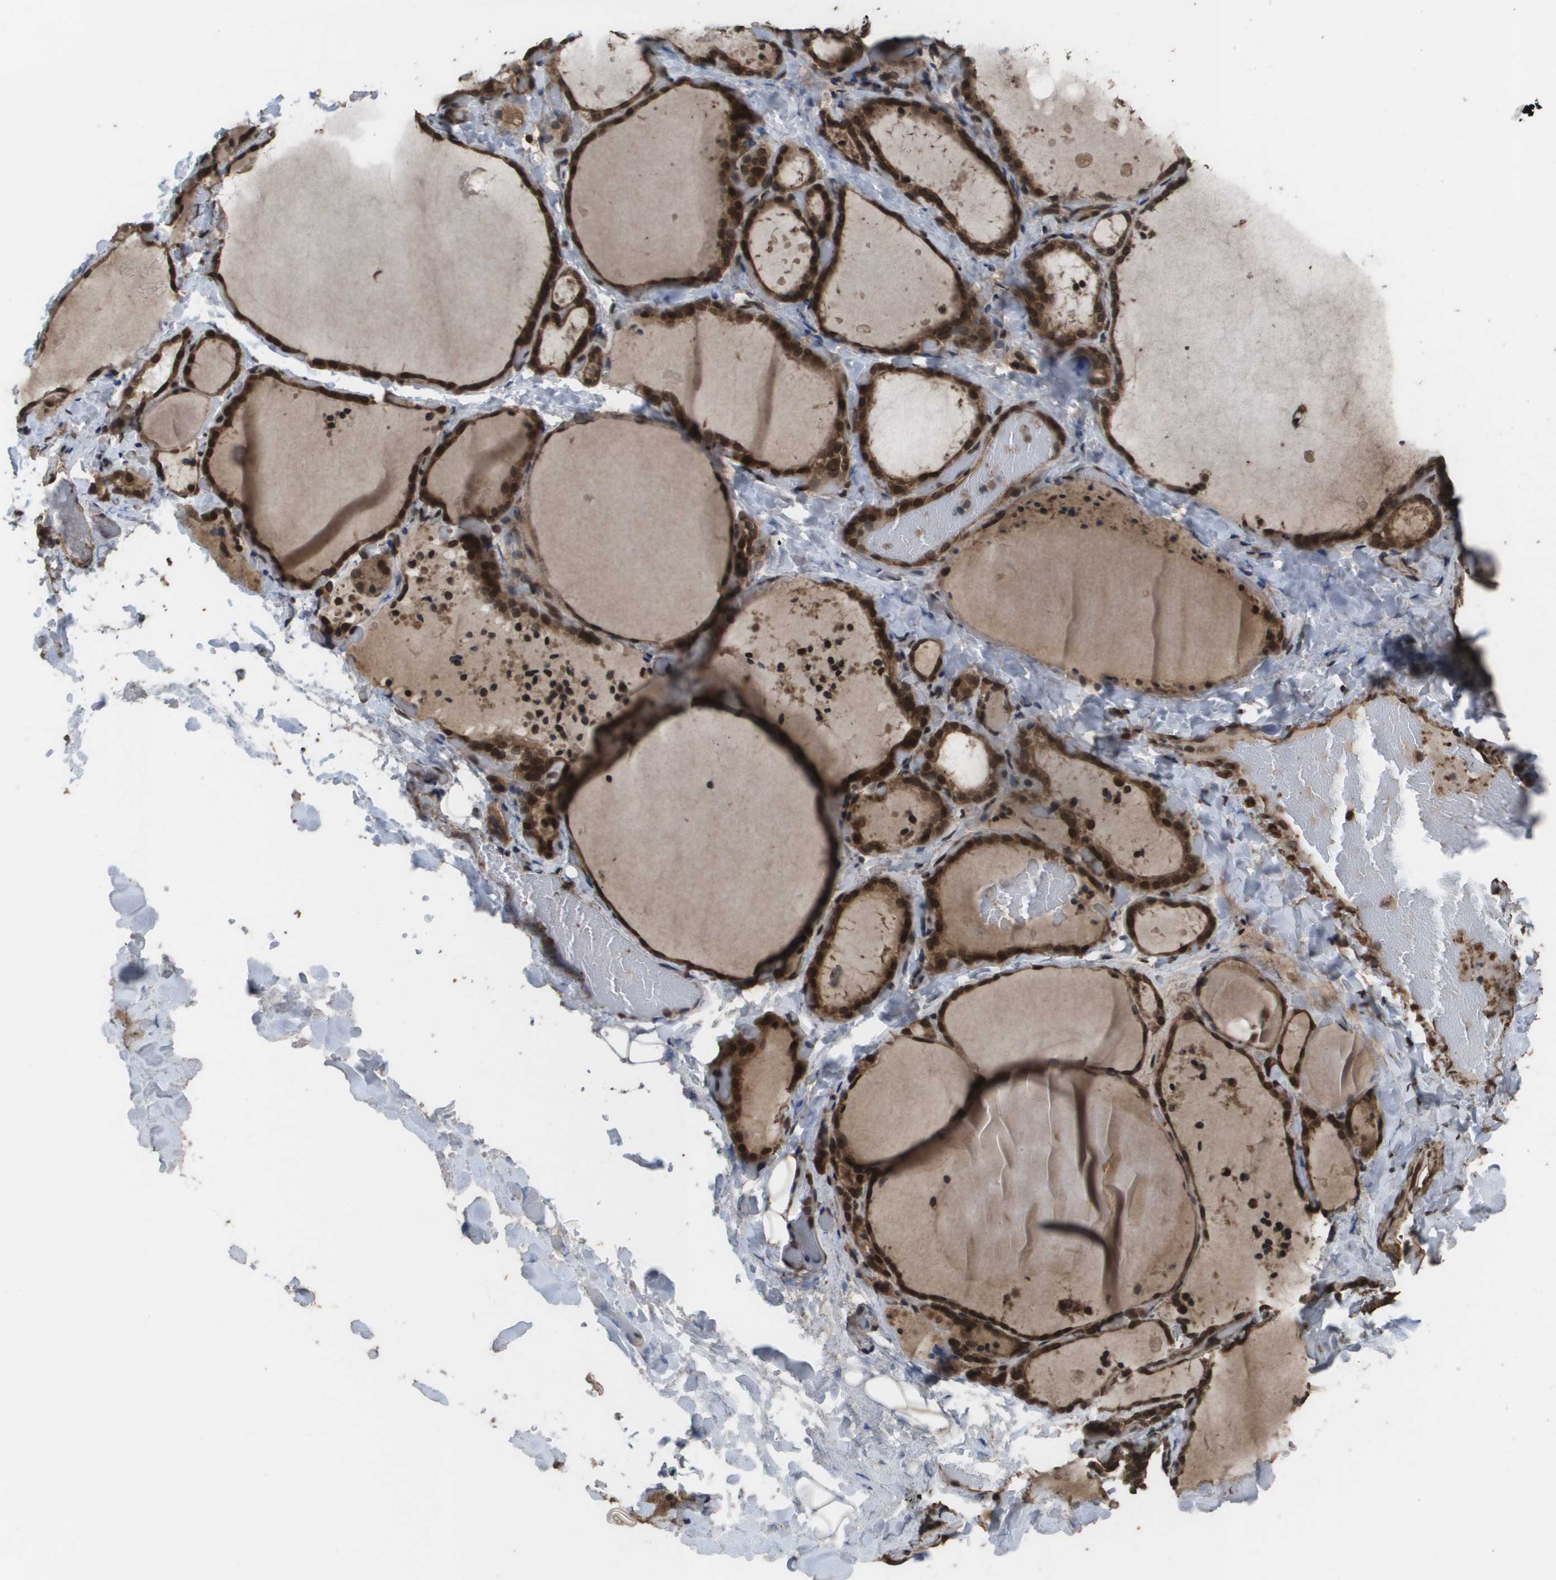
{"staining": {"intensity": "strong", "quantity": ">75%", "location": "cytoplasmic/membranous,nuclear"}, "tissue": "thyroid gland", "cell_type": "Glandular cells", "image_type": "normal", "snomed": [{"axis": "morphology", "description": "Normal tissue, NOS"}, {"axis": "topography", "description": "Thyroid gland"}], "caption": "A micrograph of human thyroid gland stained for a protein demonstrates strong cytoplasmic/membranous,nuclear brown staining in glandular cells. The staining was performed using DAB, with brown indicating positive protein expression. Nuclei are stained blue with hematoxylin.", "gene": "AXIN2", "patient": {"sex": "female", "age": 44}}